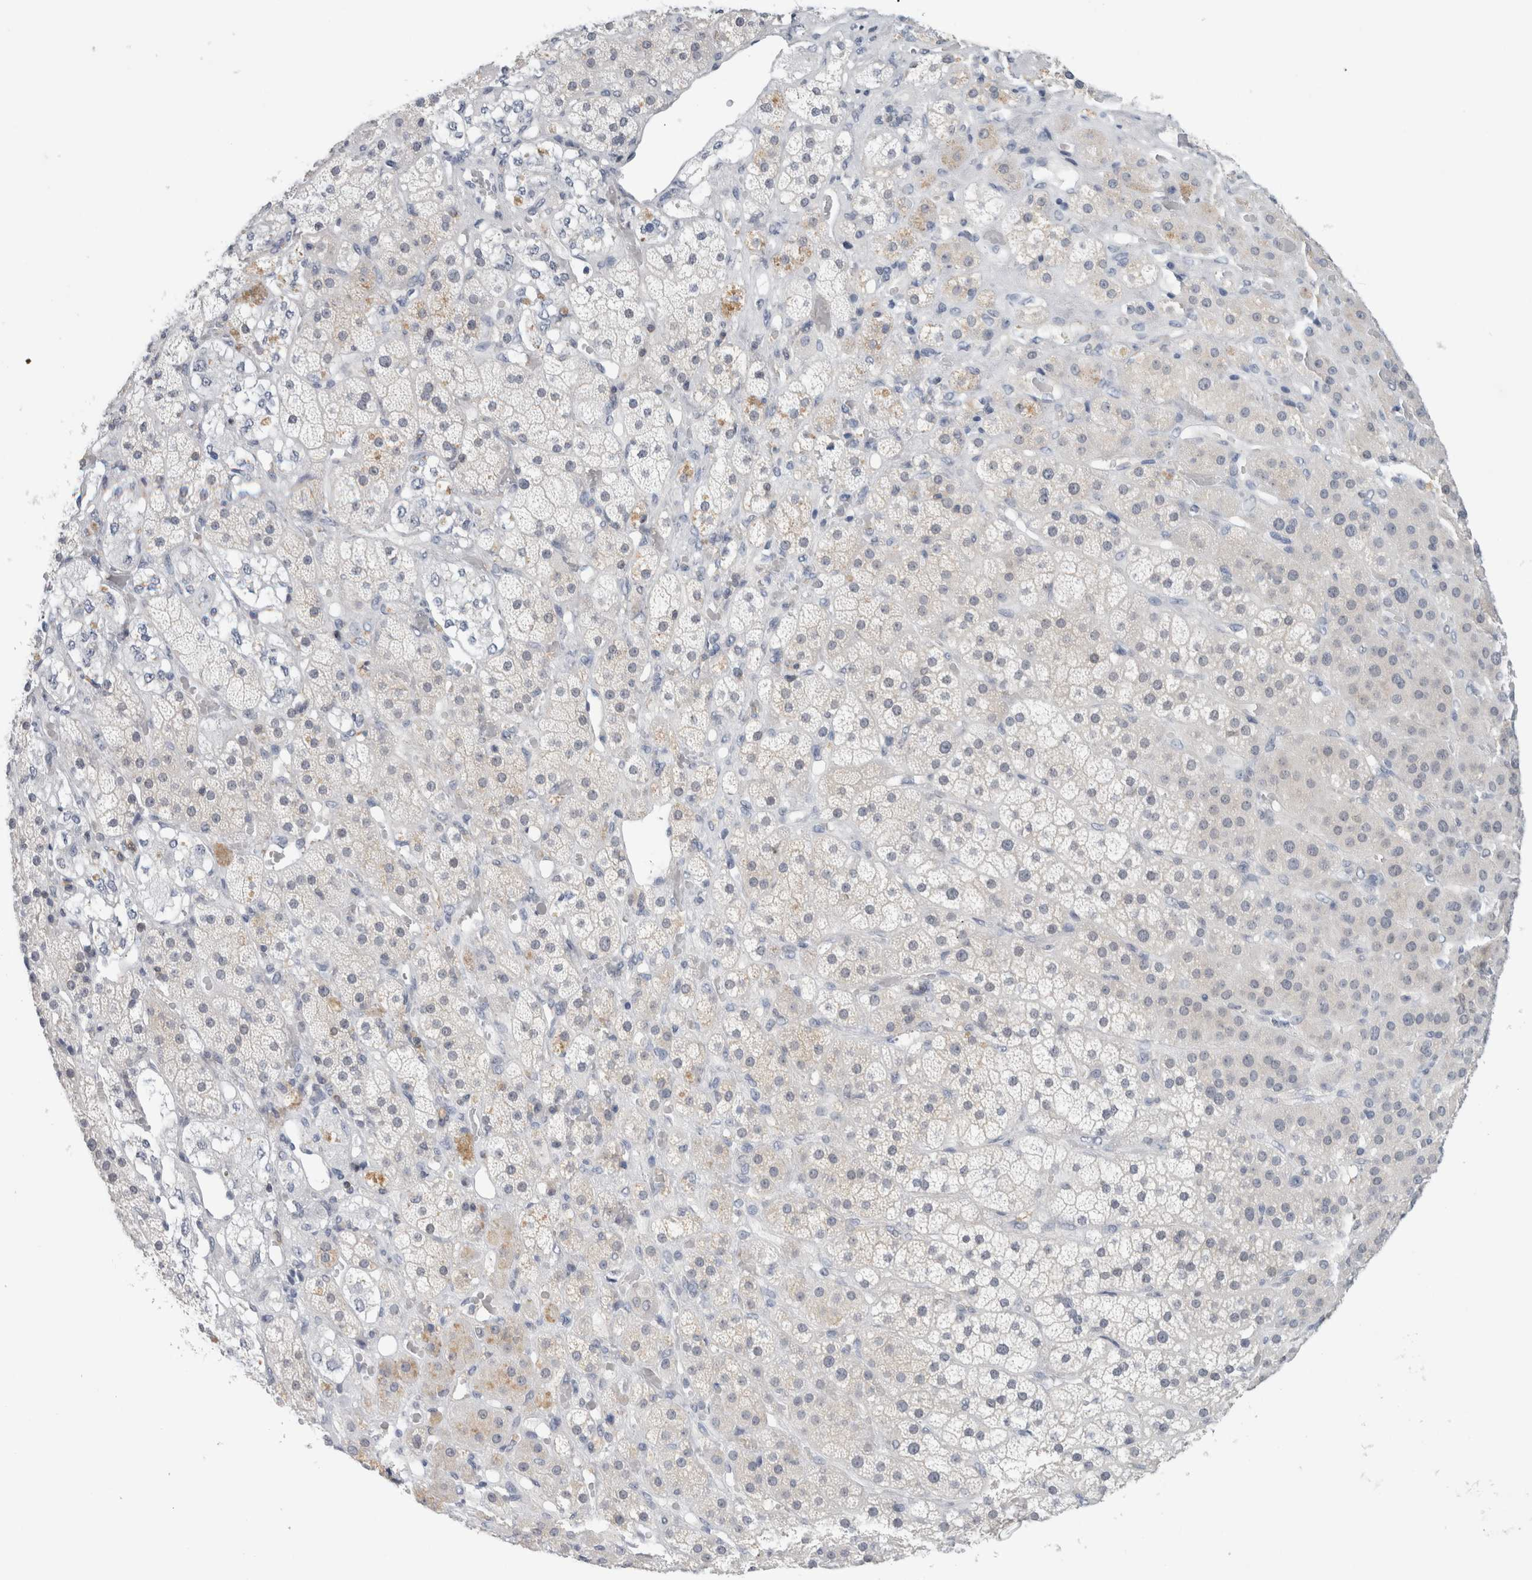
{"staining": {"intensity": "weak", "quantity": "<25%", "location": "cytoplasmic/membranous"}, "tissue": "adrenal gland", "cell_type": "Glandular cells", "image_type": "normal", "snomed": [{"axis": "morphology", "description": "Normal tissue, NOS"}, {"axis": "topography", "description": "Adrenal gland"}], "caption": "Human adrenal gland stained for a protein using IHC displays no expression in glandular cells.", "gene": "CASP6", "patient": {"sex": "male", "age": 57}}